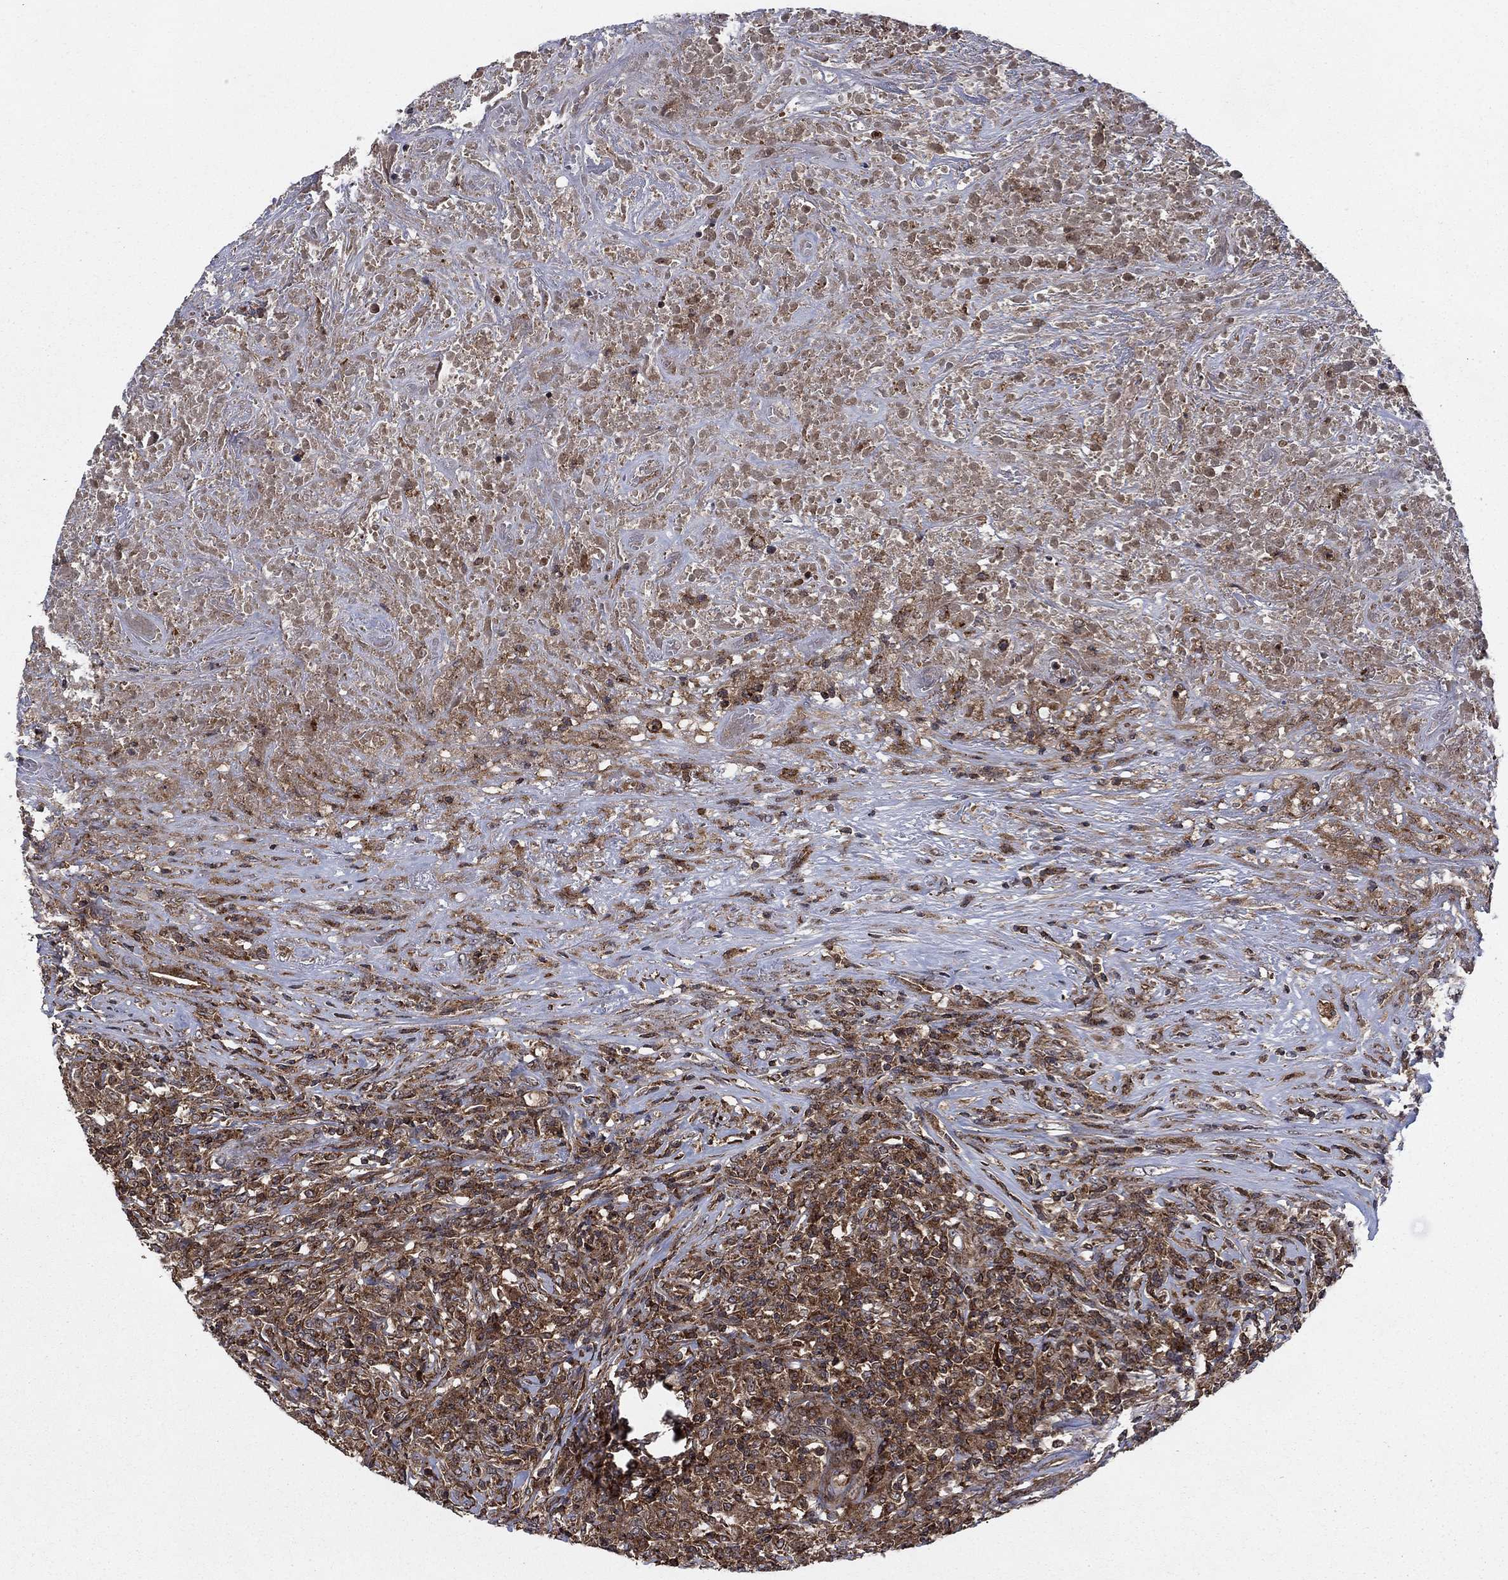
{"staining": {"intensity": "moderate", "quantity": ">75%", "location": "cytoplasmic/membranous"}, "tissue": "lymphoma", "cell_type": "Tumor cells", "image_type": "cancer", "snomed": [{"axis": "morphology", "description": "Malignant lymphoma, non-Hodgkin's type, High grade"}, {"axis": "topography", "description": "Lung"}], "caption": "Immunohistochemistry (IHC) histopathology image of human lymphoma stained for a protein (brown), which reveals medium levels of moderate cytoplasmic/membranous positivity in approximately >75% of tumor cells.", "gene": "IFI35", "patient": {"sex": "male", "age": 79}}